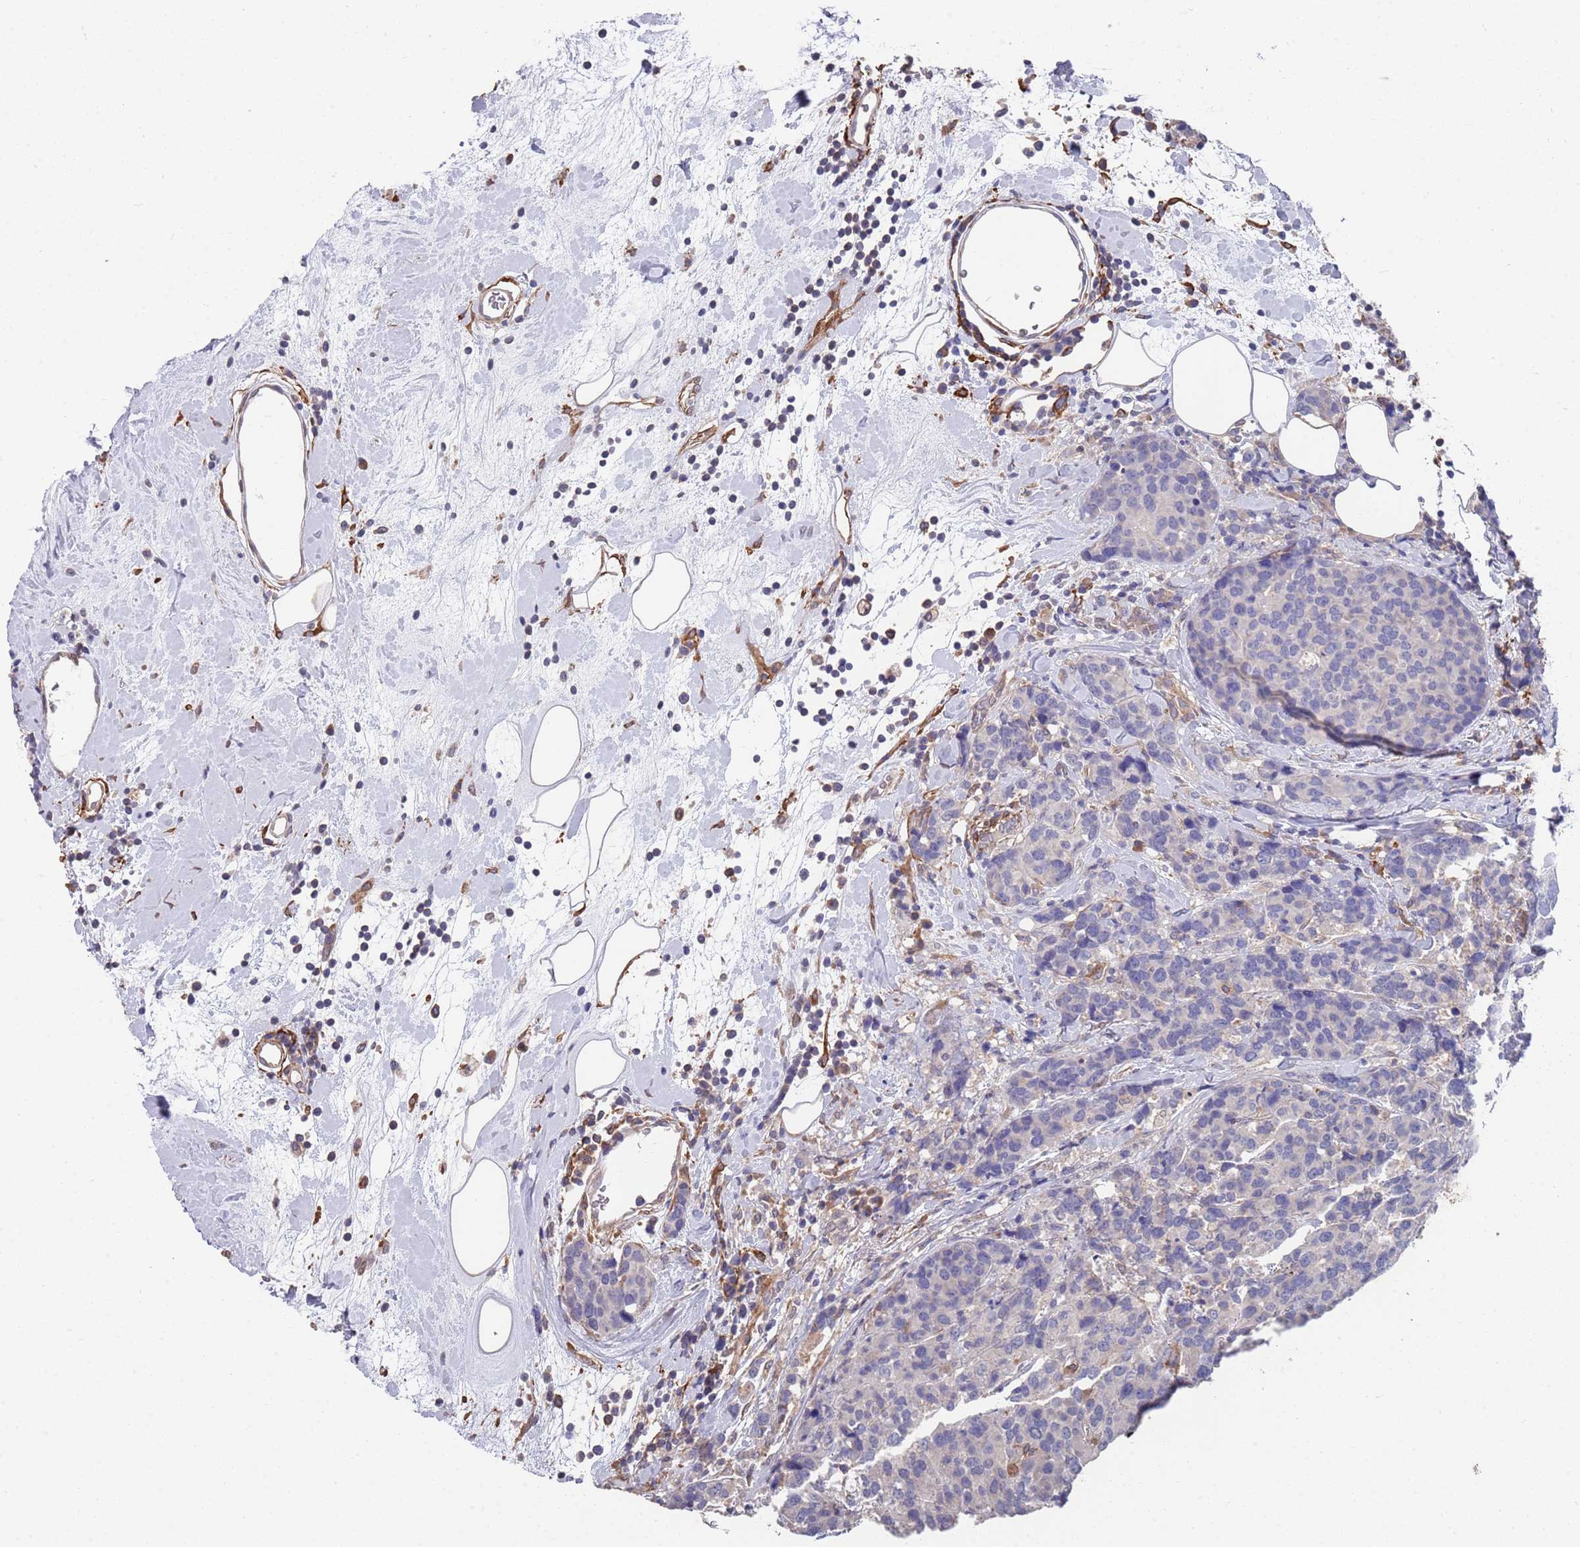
{"staining": {"intensity": "negative", "quantity": "none", "location": "none"}, "tissue": "breast cancer", "cell_type": "Tumor cells", "image_type": "cancer", "snomed": [{"axis": "morphology", "description": "Lobular carcinoma"}, {"axis": "topography", "description": "Breast"}], "caption": "Immunohistochemistry histopathology image of neoplastic tissue: breast cancer stained with DAB shows no significant protein positivity in tumor cells.", "gene": "ANK2", "patient": {"sex": "female", "age": 59}}